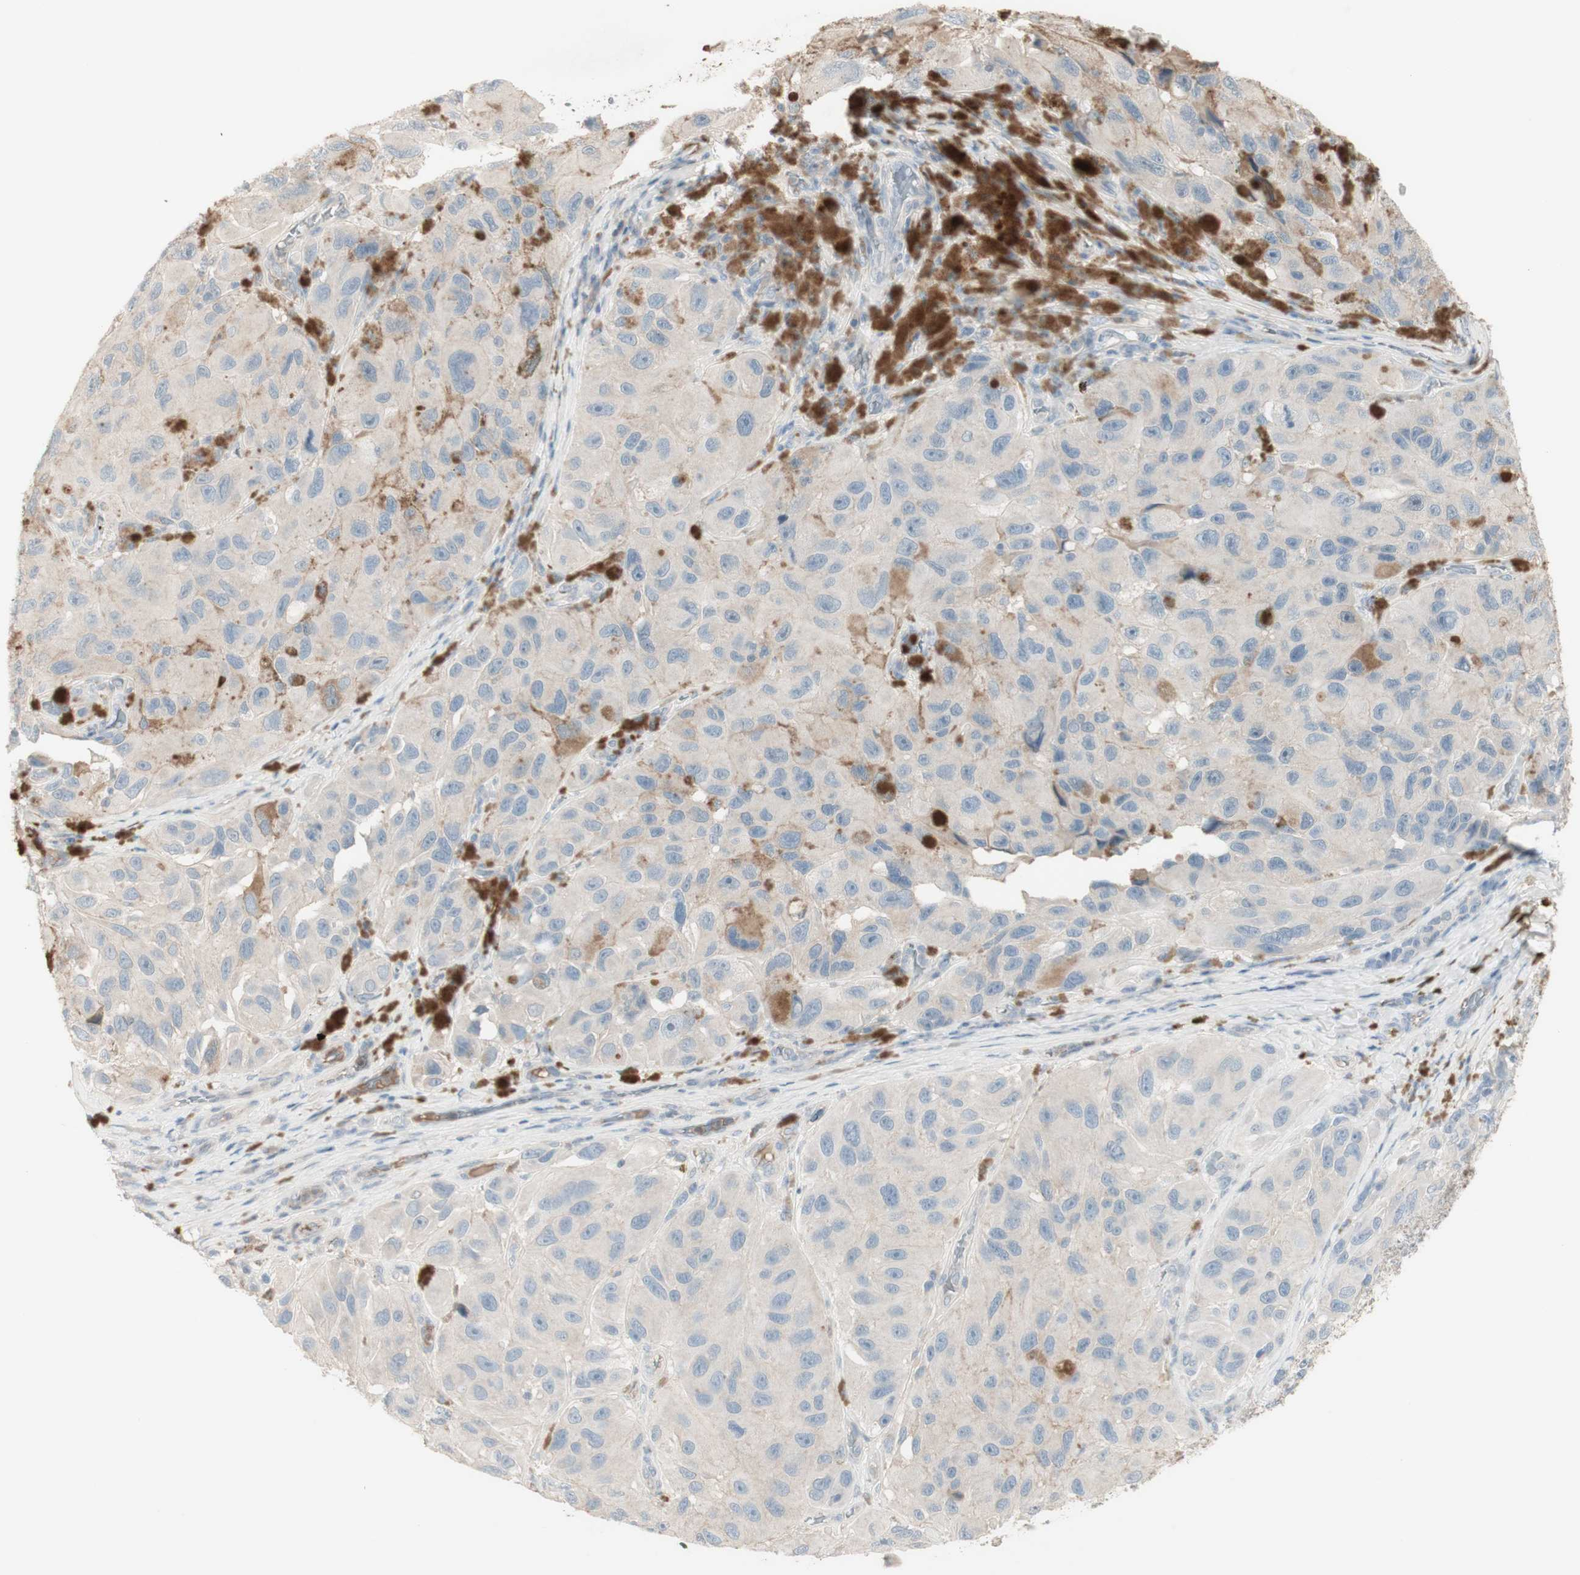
{"staining": {"intensity": "moderate", "quantity": "<25%", "location": "cytoplasmic/membranous"}, "tissue": "melanoma", "cell_type": "Tumor cells", "image_type": "cancer", "snomed": [{"axis": "morphology", "description": "Malignant melanoma, NOS"}, {"axis": "topography", "description": "Skin"}], "caption": "The micrograph displays staining of malignant melanoma, revealing moderate cytoplasmic/membranous protein positivity (brown color) within tumor cells.", "gene": "IFNG", "patient": {"sex": "female", "age": 73}}